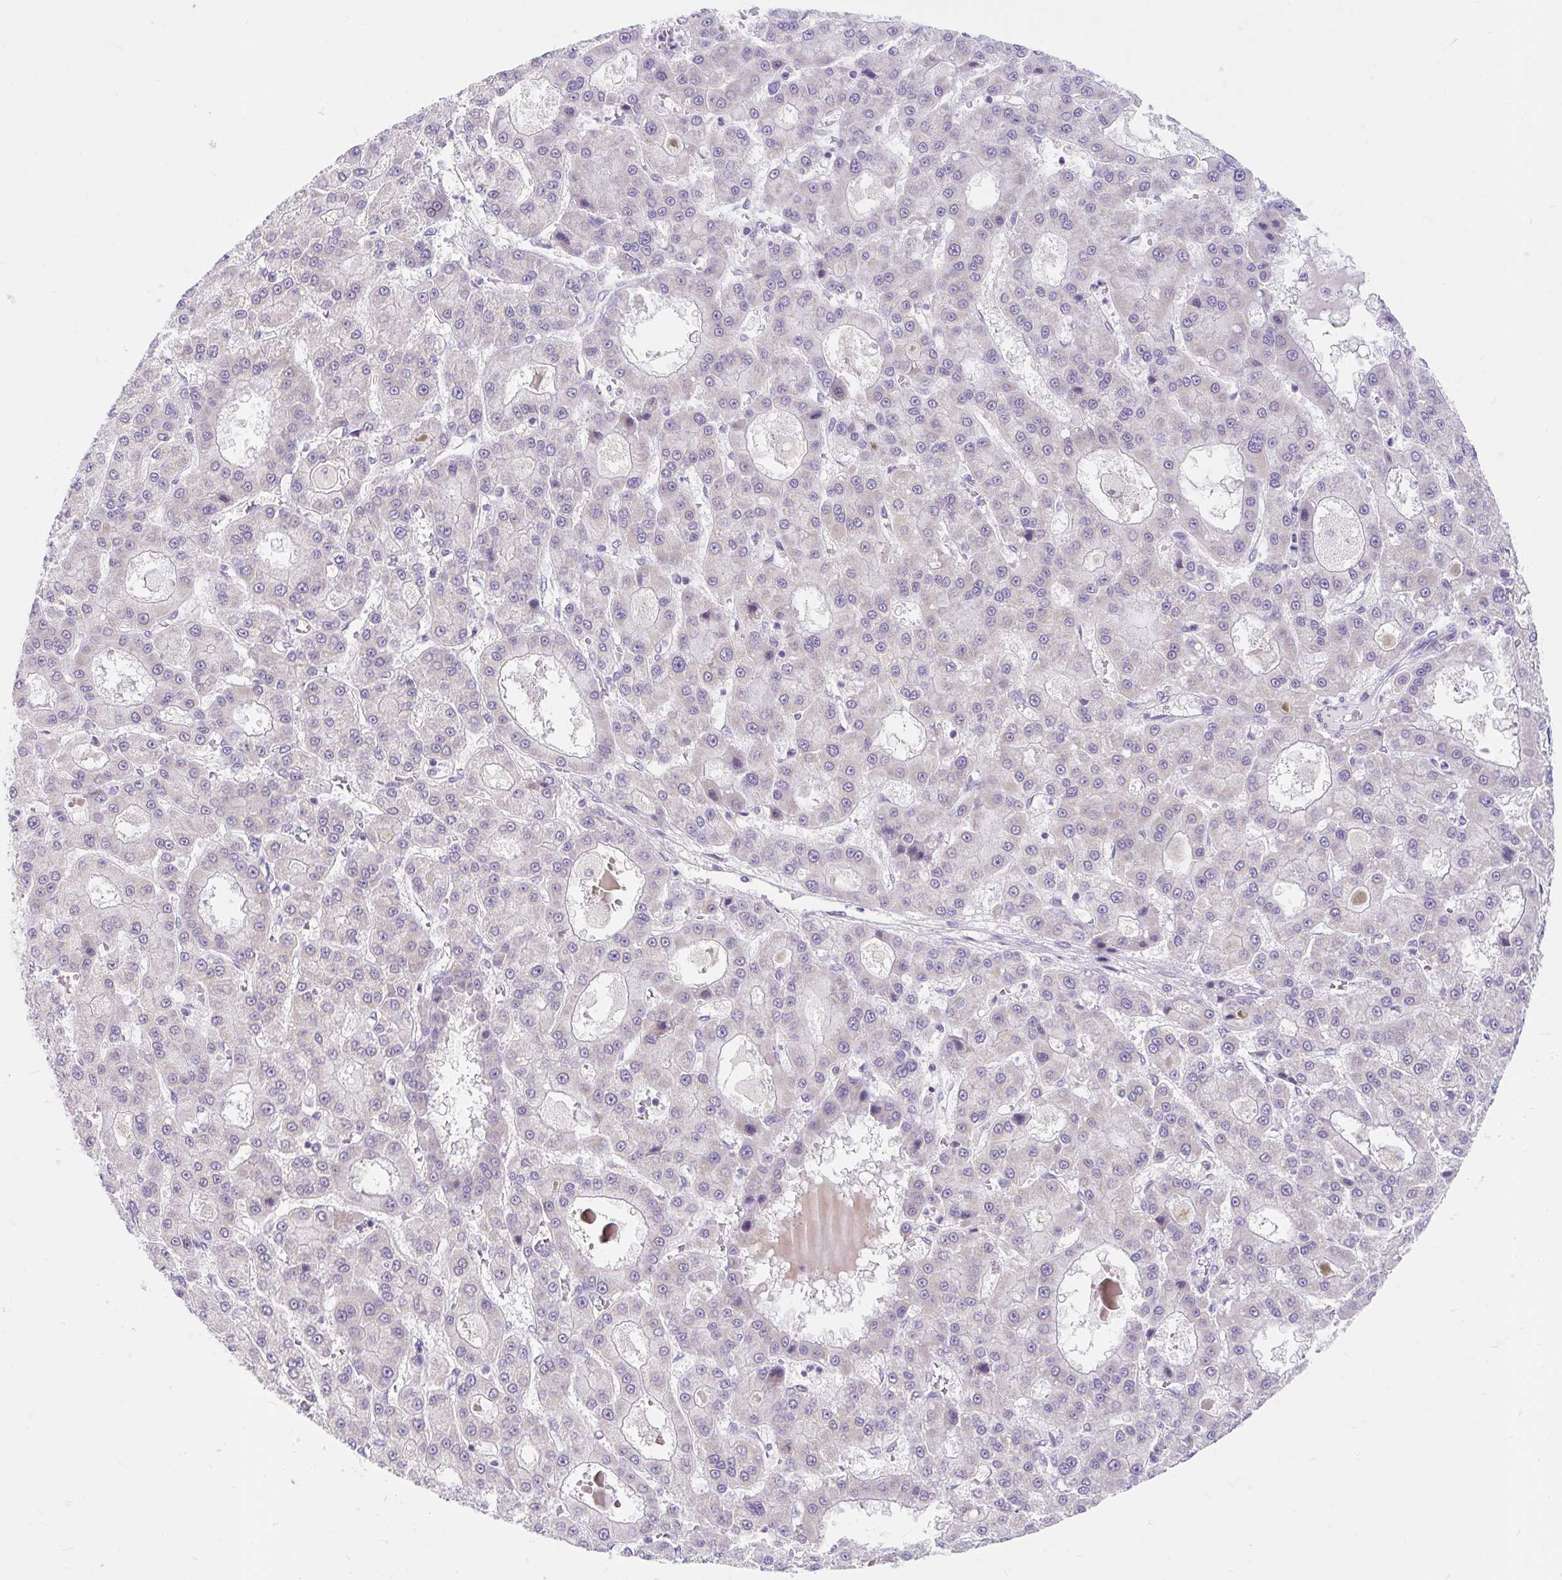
{"staining": {"intensity": "negative", "quantity": "none", "location": "none"}, "tissue": "liver cancer", "cell_type": "Tumor cells", "image_type": "cancer", "snomed": [{"axis": "morphology", "description": "Carcinoma, Hepatocellular, NOS"}, {"axis": "topography", "description": "Liver"}], "caption": "This is a image of immunohistochemistry staining of liver hepatocellular carcinoma, which shows no positivity in tumor cells. Brightfield microscopy of immunohistochemistry (IHC) stained with DAB (brown) and hematoxylin (blue), captured at high magnification.", "gene": "ITPK1", "patient": {"sex": "male", "age": 70}}